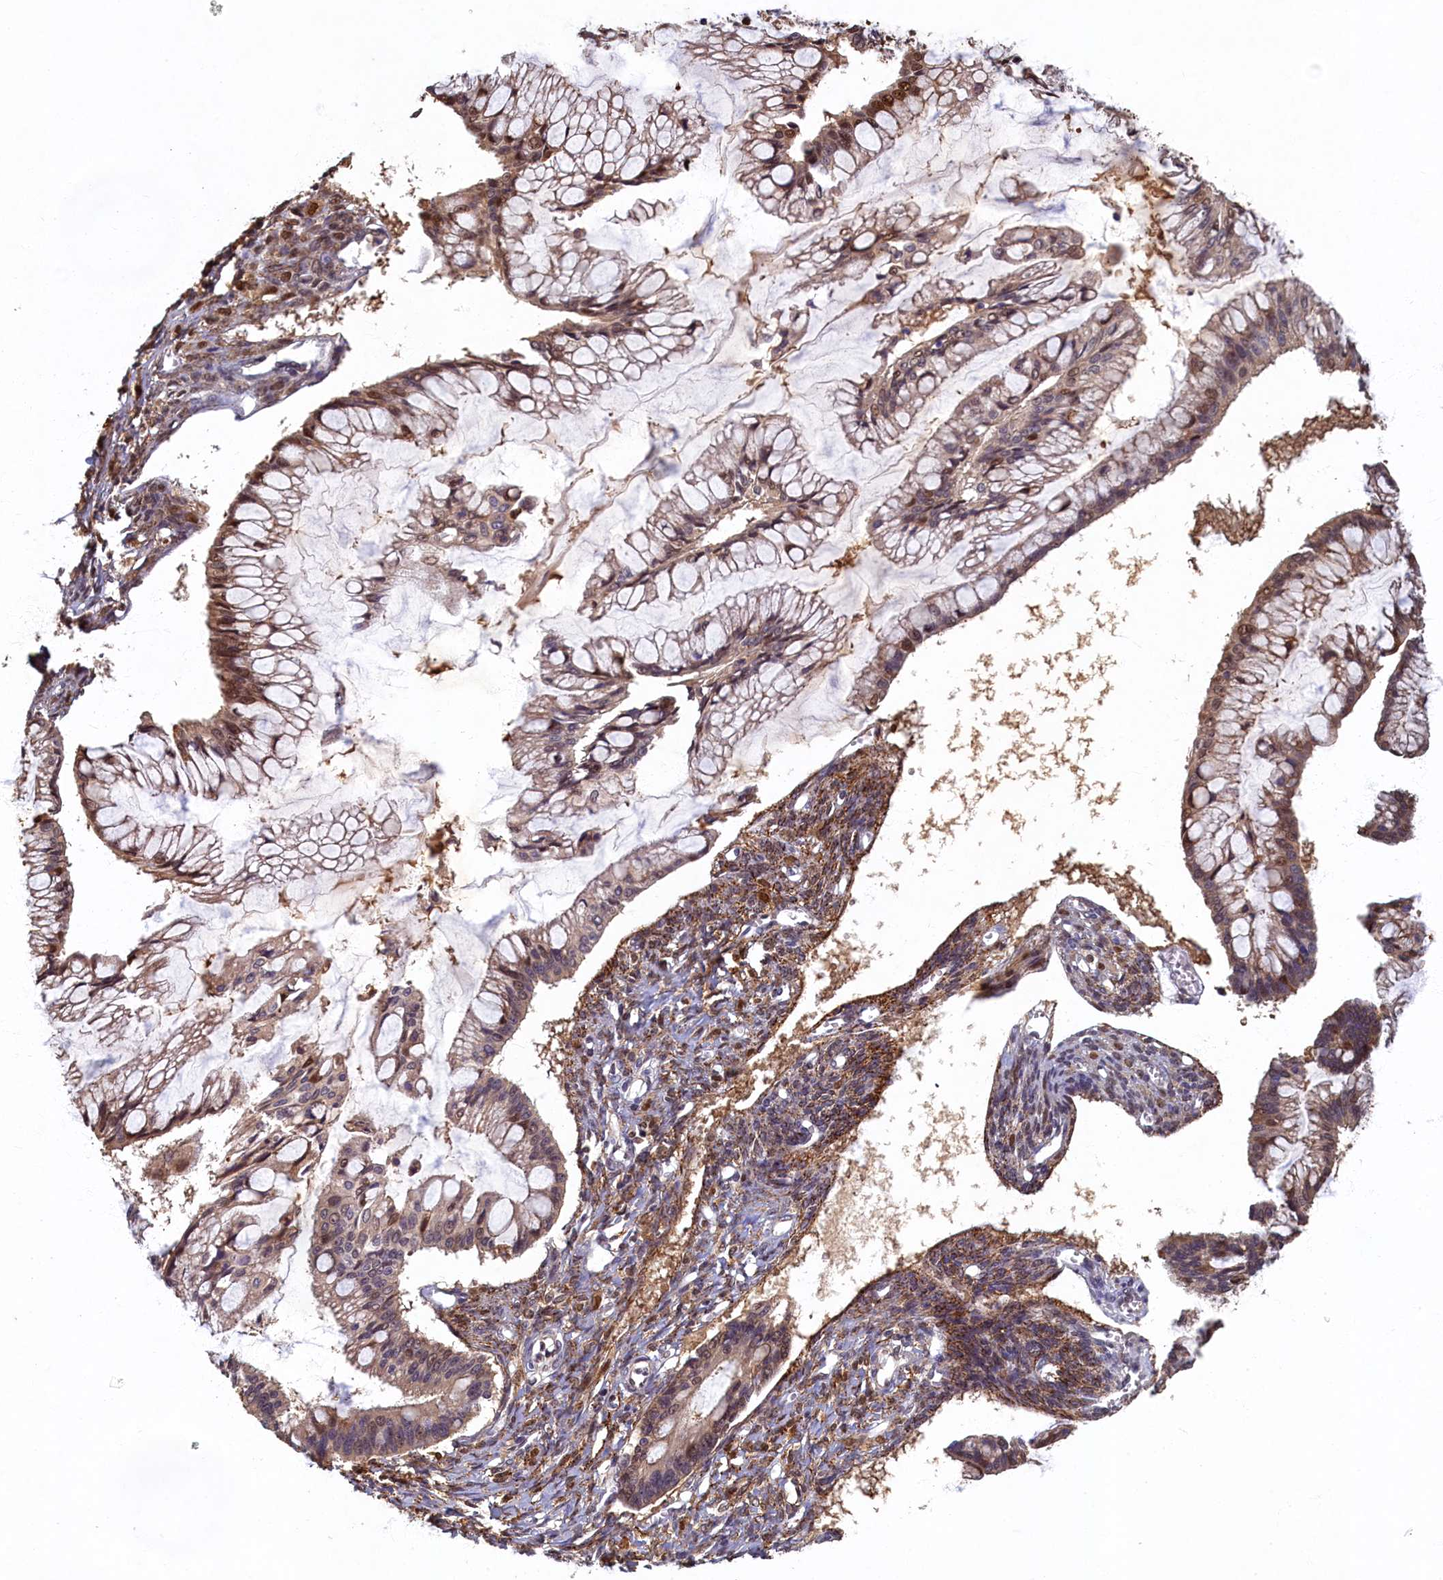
{"staining": {"intensity": "moderate", "quantity": "<25%", "location": "cytoplasmic/membranous,nuclear"}, "tissue": "ovarian cancer", "cell_type": "Tumor cells", "image_type": "cancer", "snomed": [{"axis": "morphology", "description": "Cystadenocarcinoma, mucinous, NOS"}, {"axis": "topography", "description": "Ovary"}], "caption": "Tumor cells exhibit low levels of moderate cytoplasmic/membranous and nuclear expression in about <25% of cells in ovarian cancer (mucinous cystadenocarcinoma).", "gene": "LCMT2", "patient": {"sex": "female", "age": 73}}